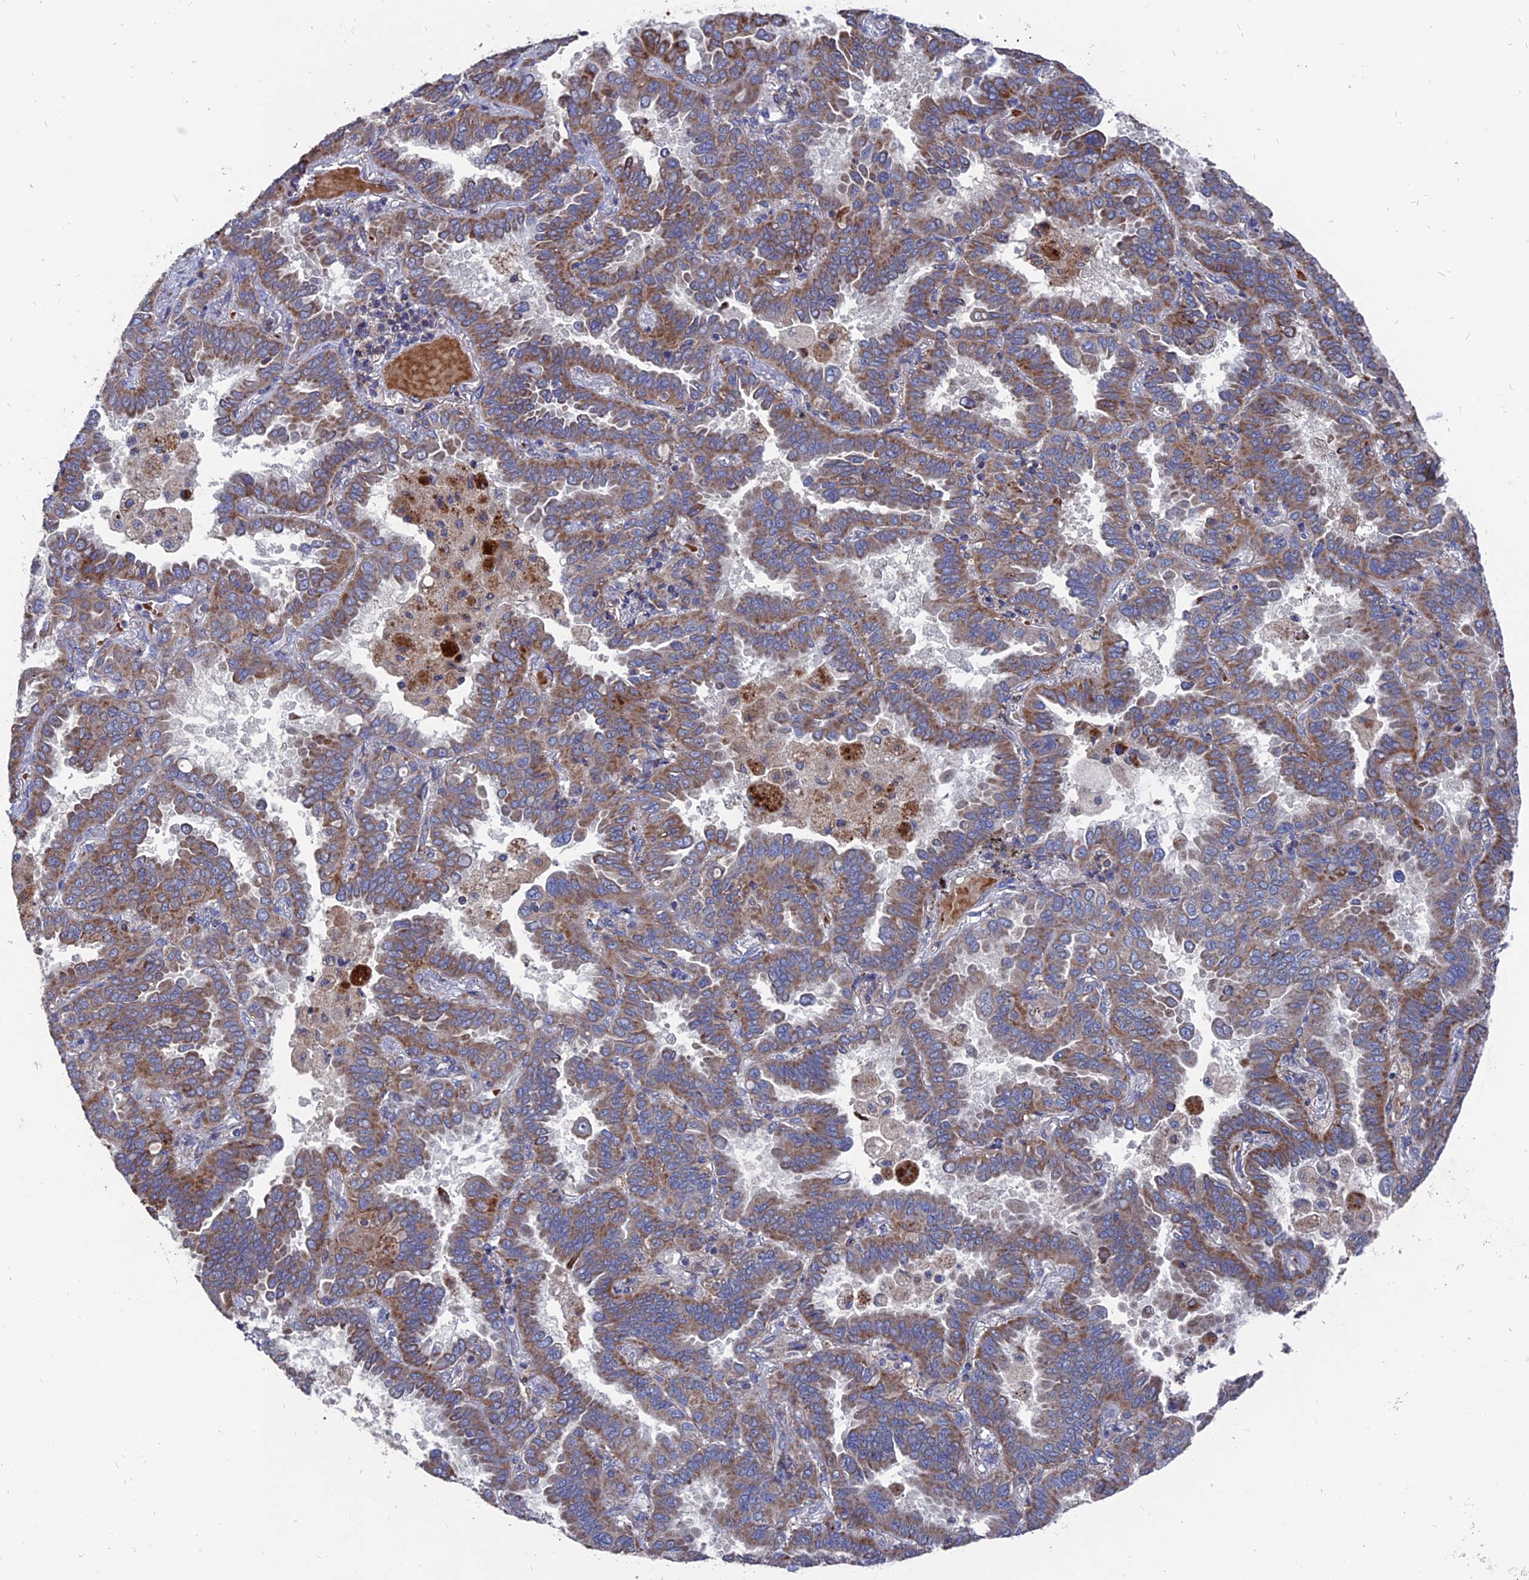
{"staining": {"intensity": "moderate", "quantity": ">75%", "location": "cytoplasmic/membranous"}, "tissue": "lung cancer", "cell_type": "Tumor cells", "image_type": "cancer", "snomed": [{"axis": "morphology", "description": "Adenocarcinoma, NOS"}, {"axis": "topography", "description": "Lung"}], "caption": "Lung cancer (adenocarcinoma) was stained to show a protein in brown. There is medium levels of moderate cytoplasmic/membranous positivity in about >75% of tumor cells. The staining was performed using DAB, with brown indicating positive protein expression. Nuclei are stained blue with hematoxylin.", "gene": "TGFA", "patient": {"sex": "male", "age": 64}}